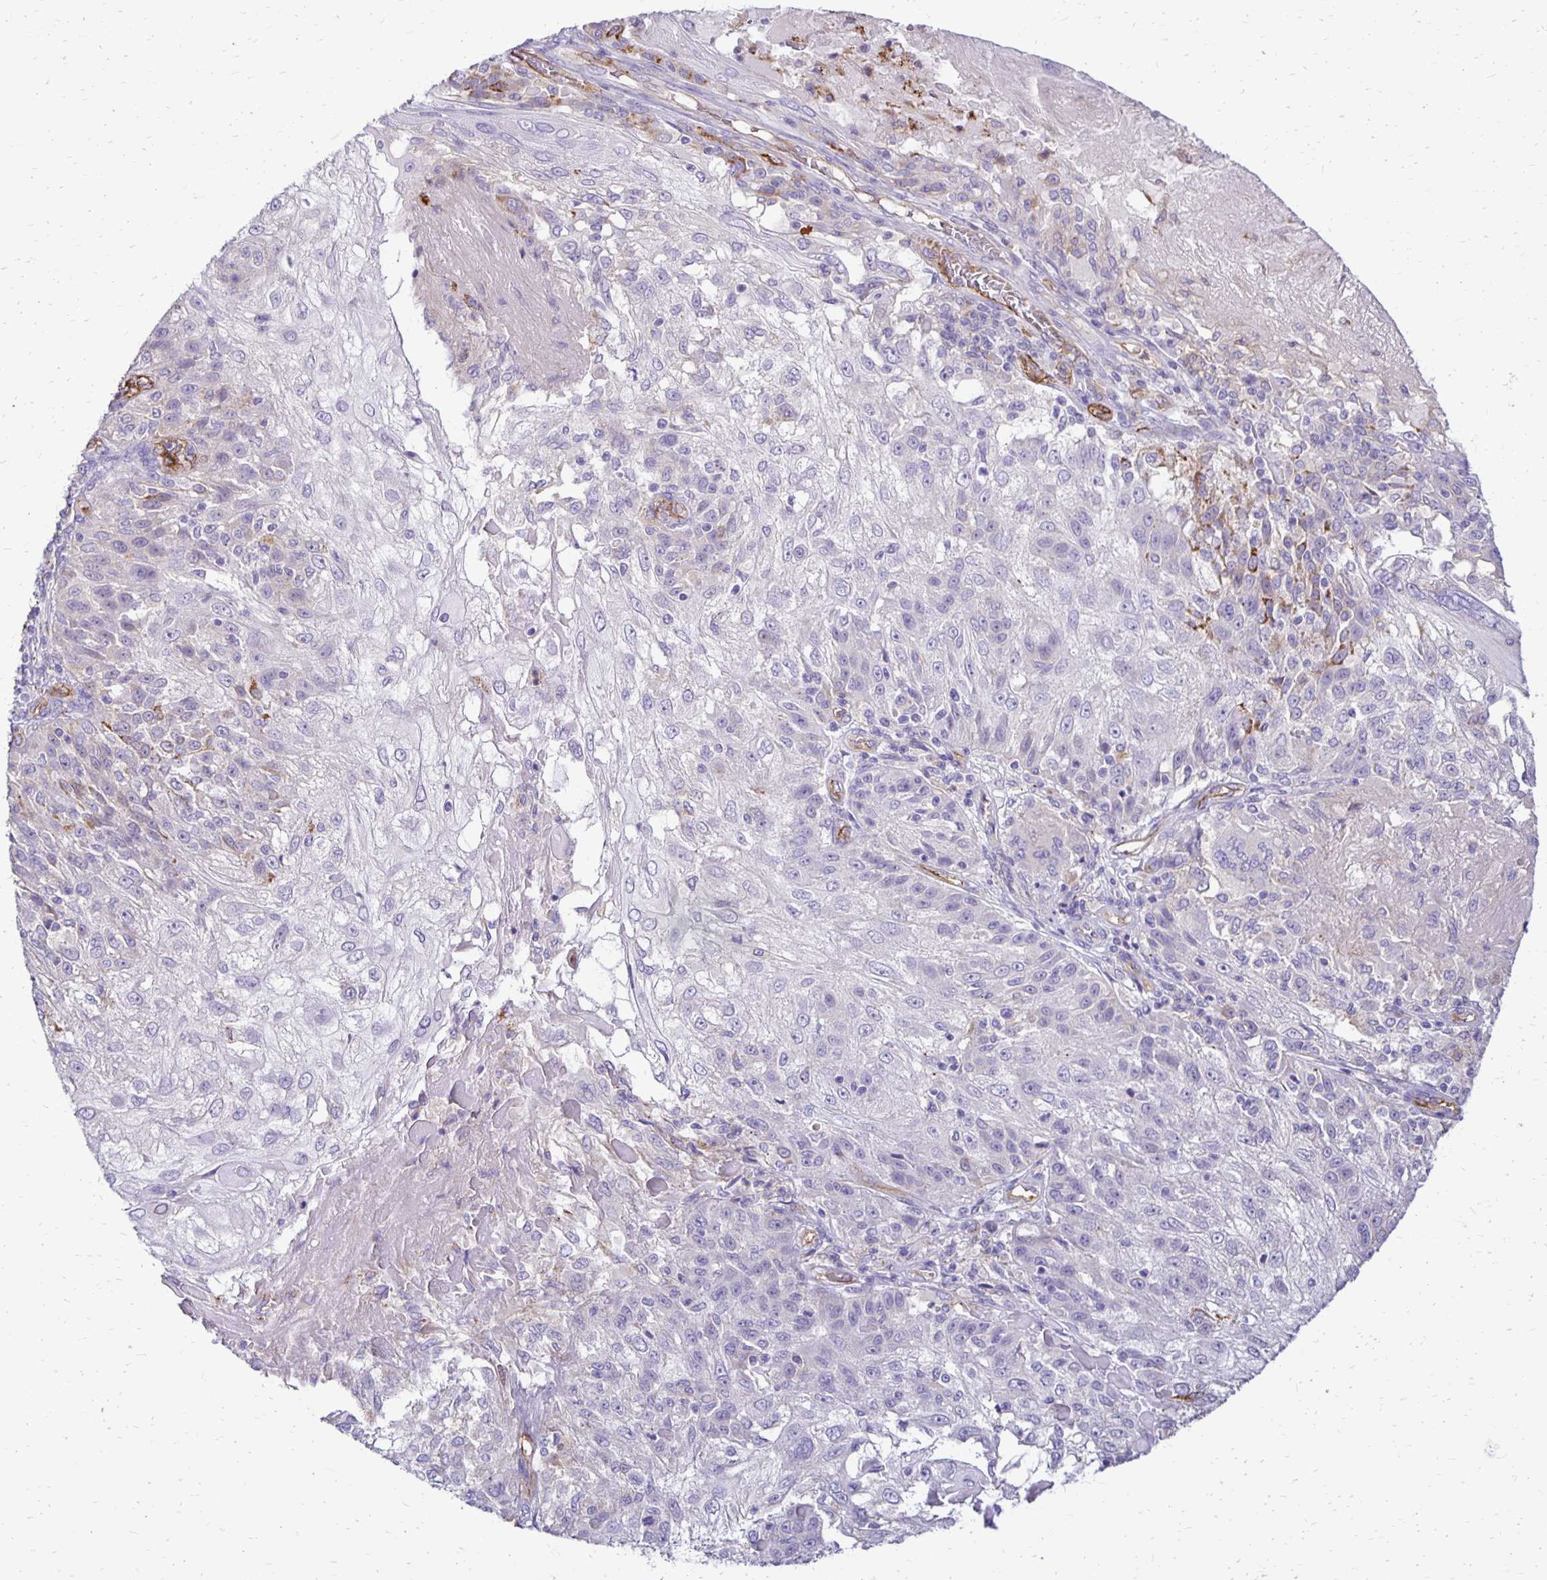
{"staining": {"intensity": "moderate", "quantity": "<25%", "location": "cytoplasmic/membranous"}, "tissue": "skin cancer", "cell_type": "Tumor cells", "image_type": "cancer", "snomed": [{"axis": "morphology", "description": "Normal tissue, NOS"}, {"axis": "morphology", "description": "Squamous cell carcinoma, NOS"}, {"axis": "topography", "description": "Skin"}], "caption": "Human squamous cell carcinoma (skin) stained with a protein marker demonstrates moderate staining in tumor cells.", "gene": "TTYH1", "patient": {"sex": "female", "age": 83}}